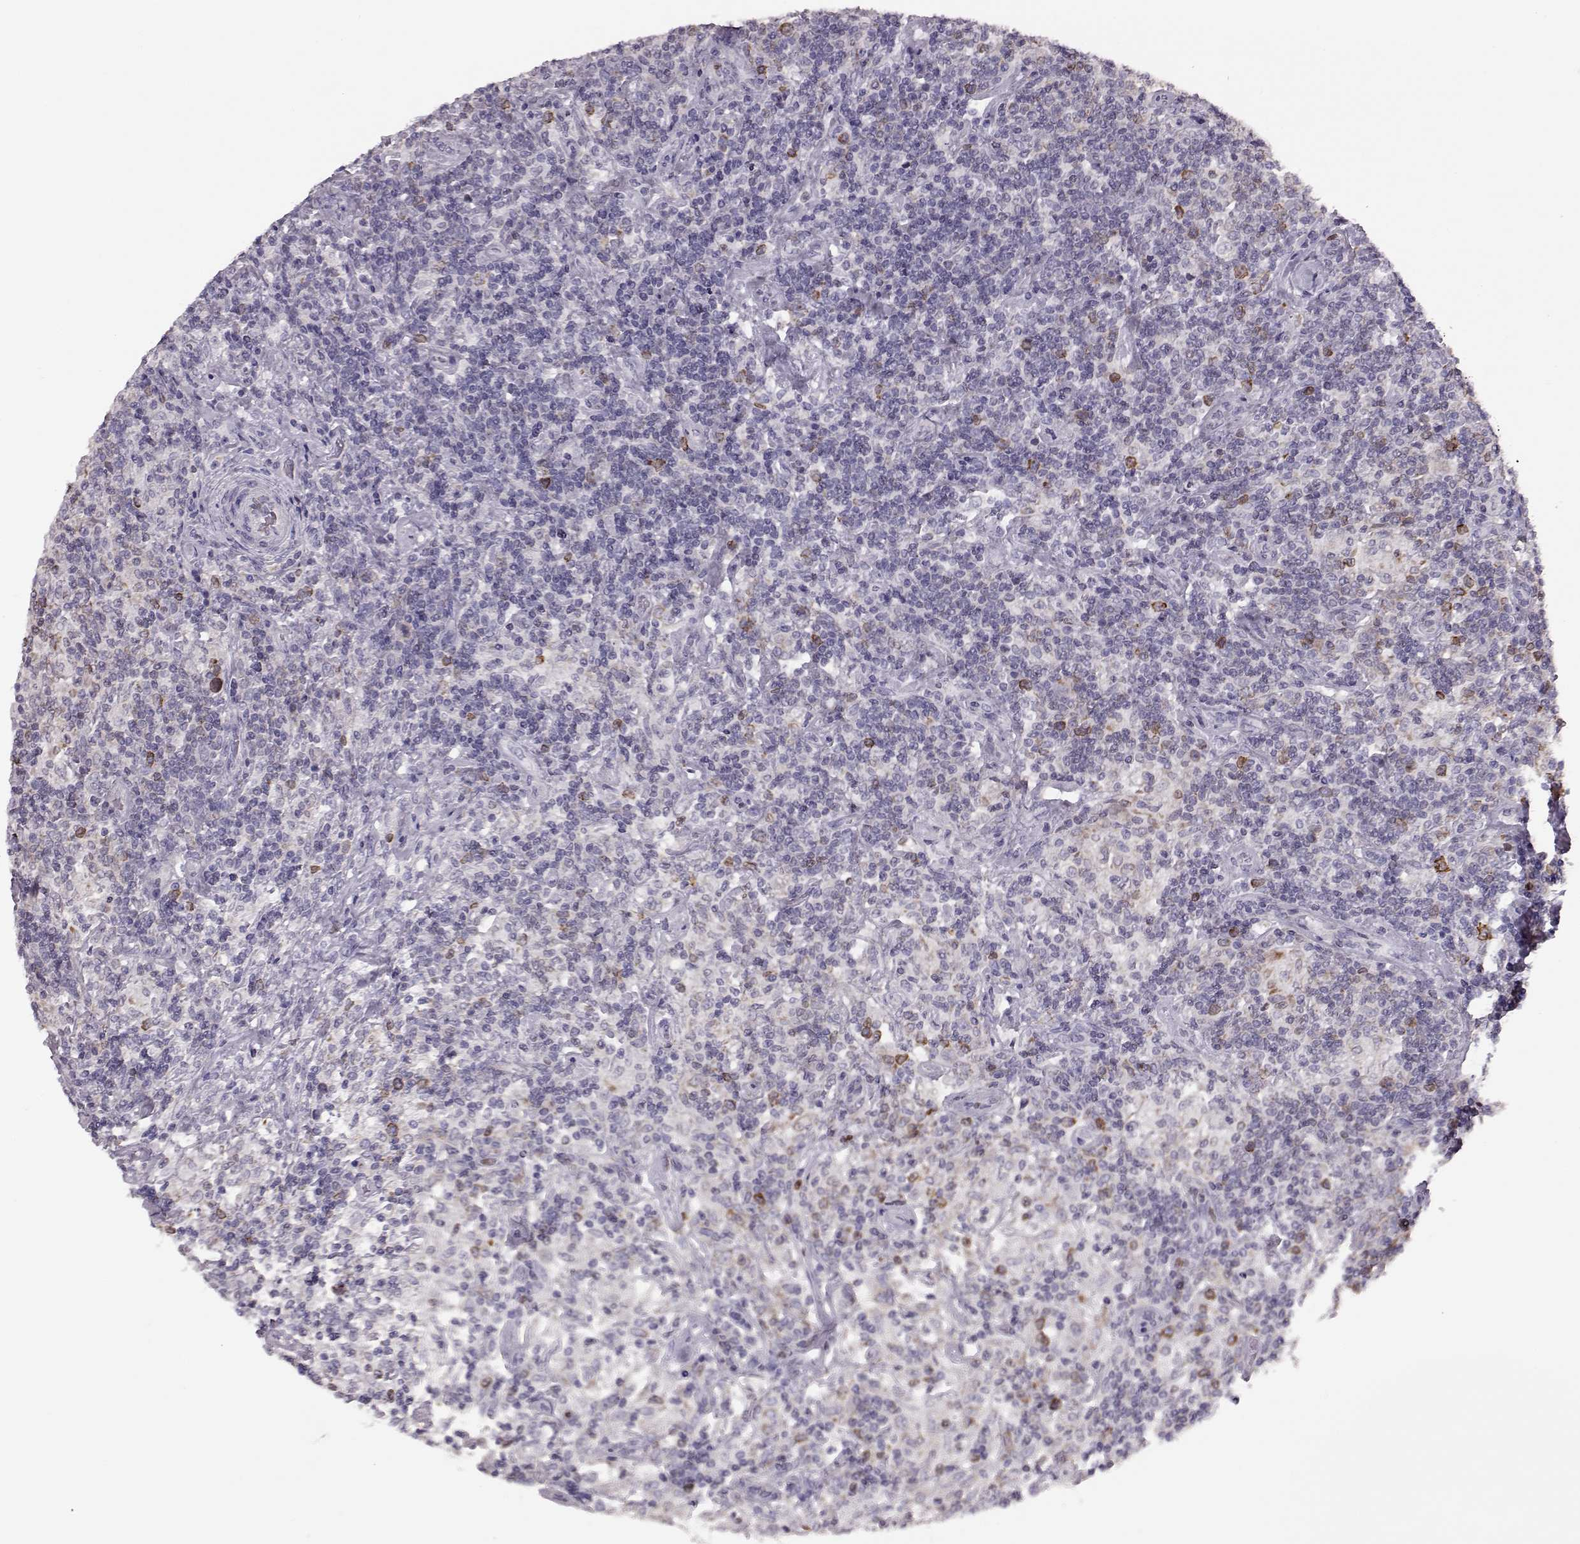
{"staining": {"intensity": "strong", "quantity": "25%-75%", "location": "cytoplasmic/membranous"}, "tissue": "lymphoma", "cell_type": "Tumor cells", "image_type": "cancer", "snomed": [{"axis": "morphology", "description": "Hodgkin's disease, NOS"}, {"axis": "topography", "description": "Lymph node"}], "caption": "Immunohistochemistry micrograph of neoplastic tissue: lymphoma stained using immunohistochemistry reveals high levels of strong protein expression localized specifically in the cytoplasmic/membranous of tumor cells, appearing as a cytoplasmic/membranous brown color.", "gene": "ELOVL5", "patient": {"sex": "male", "age": 70}}